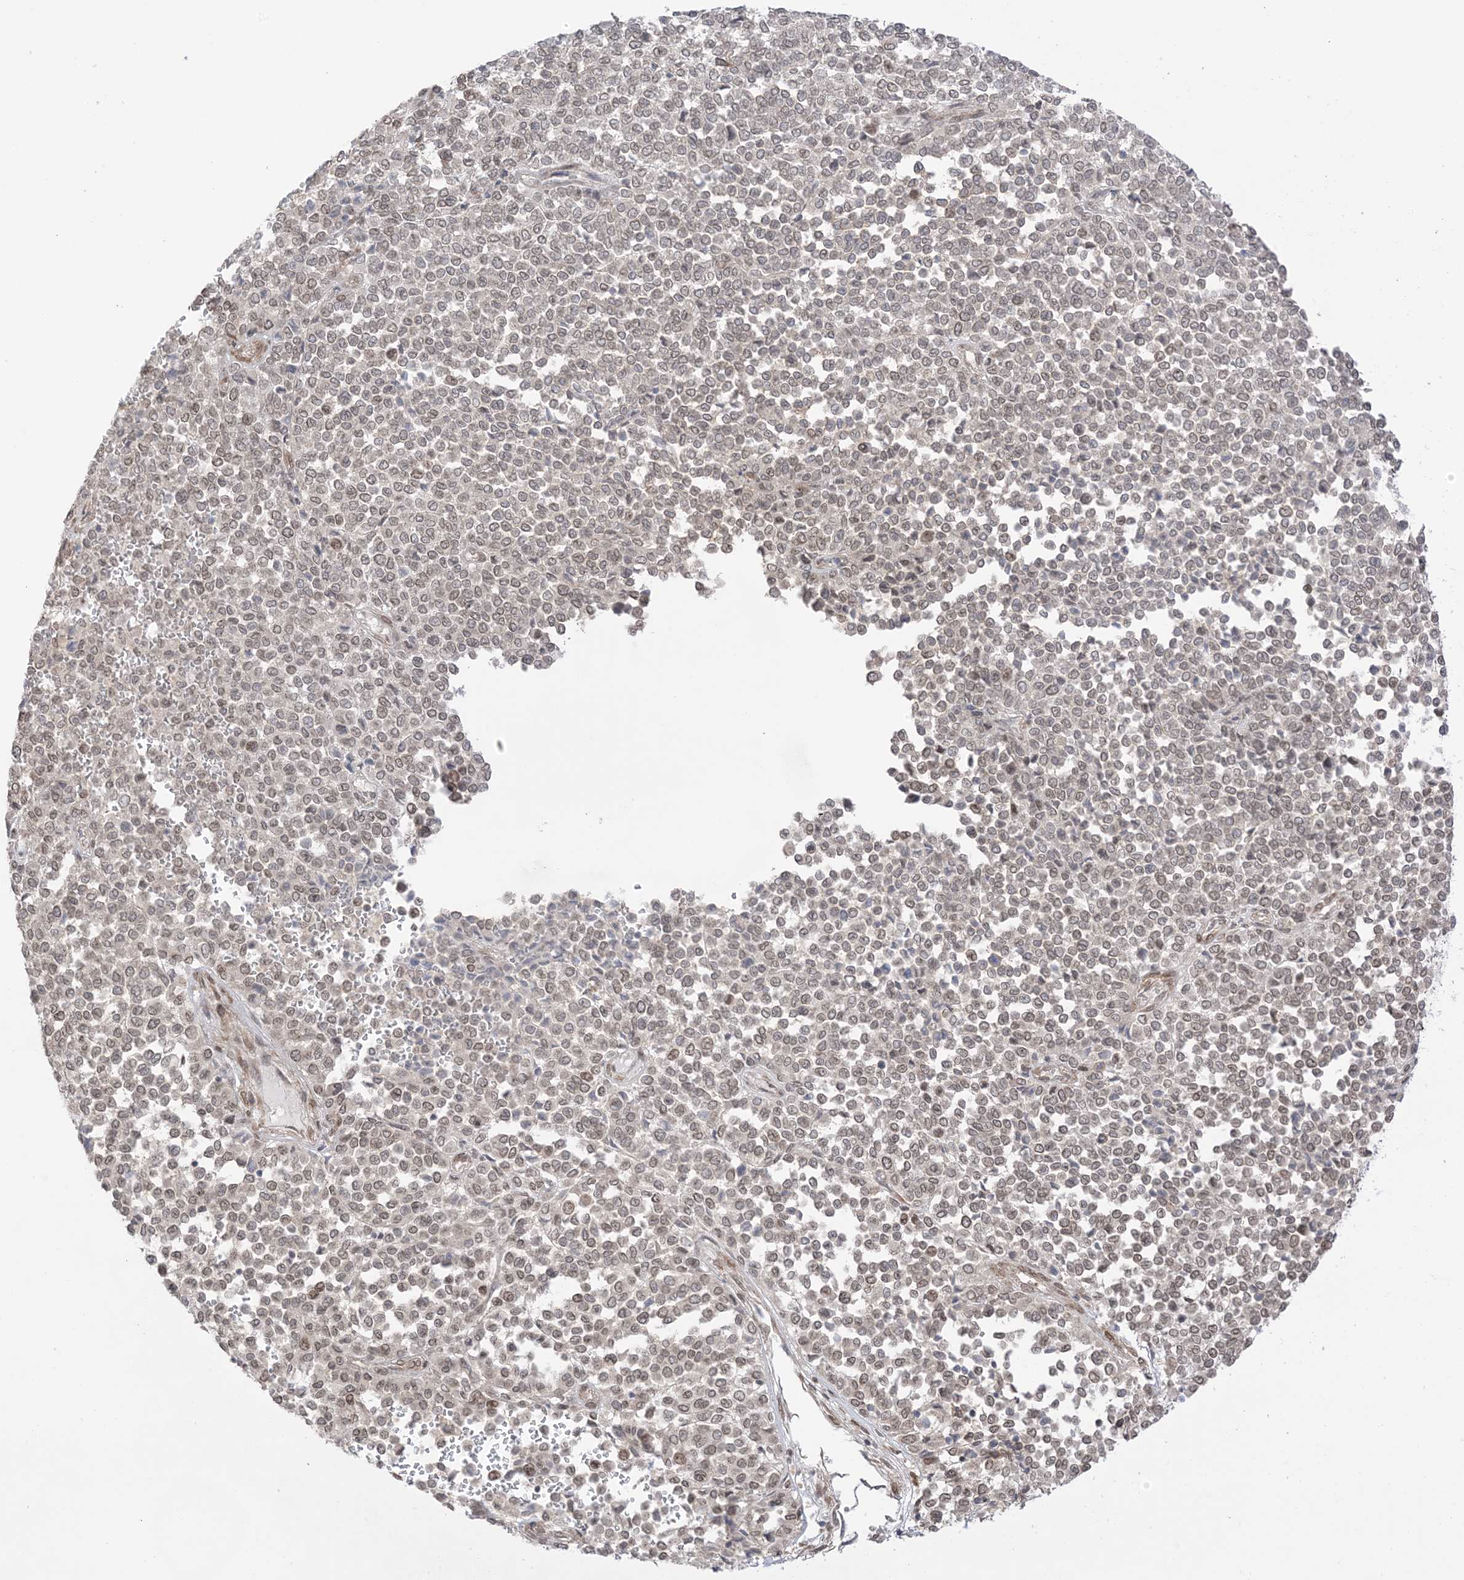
{"staining": {"intensity": "weak", "quantity": ">75%", "location": "cytoplasmic/membranous,nuclear"}, "tissue": "melanoma", "cell_type": "Tumor cells", "image_type": "cancer", "snomed": [{"axis": "morphology", "description": "Malignant melanoma, Metastatic site"}, {"axis": "topography", "description": "Pancreas"}], "caption": "An immunohistochemistry histopathology image of tumor tissue is shown. Protein staining in brown highlights weak cytoplasmic/membranous and nuclear positivity in malignant melanoma (metastatic site) within tumor cells.", "gene": "UBE2E2", "patient": {"sex": "female", "age": 30}}